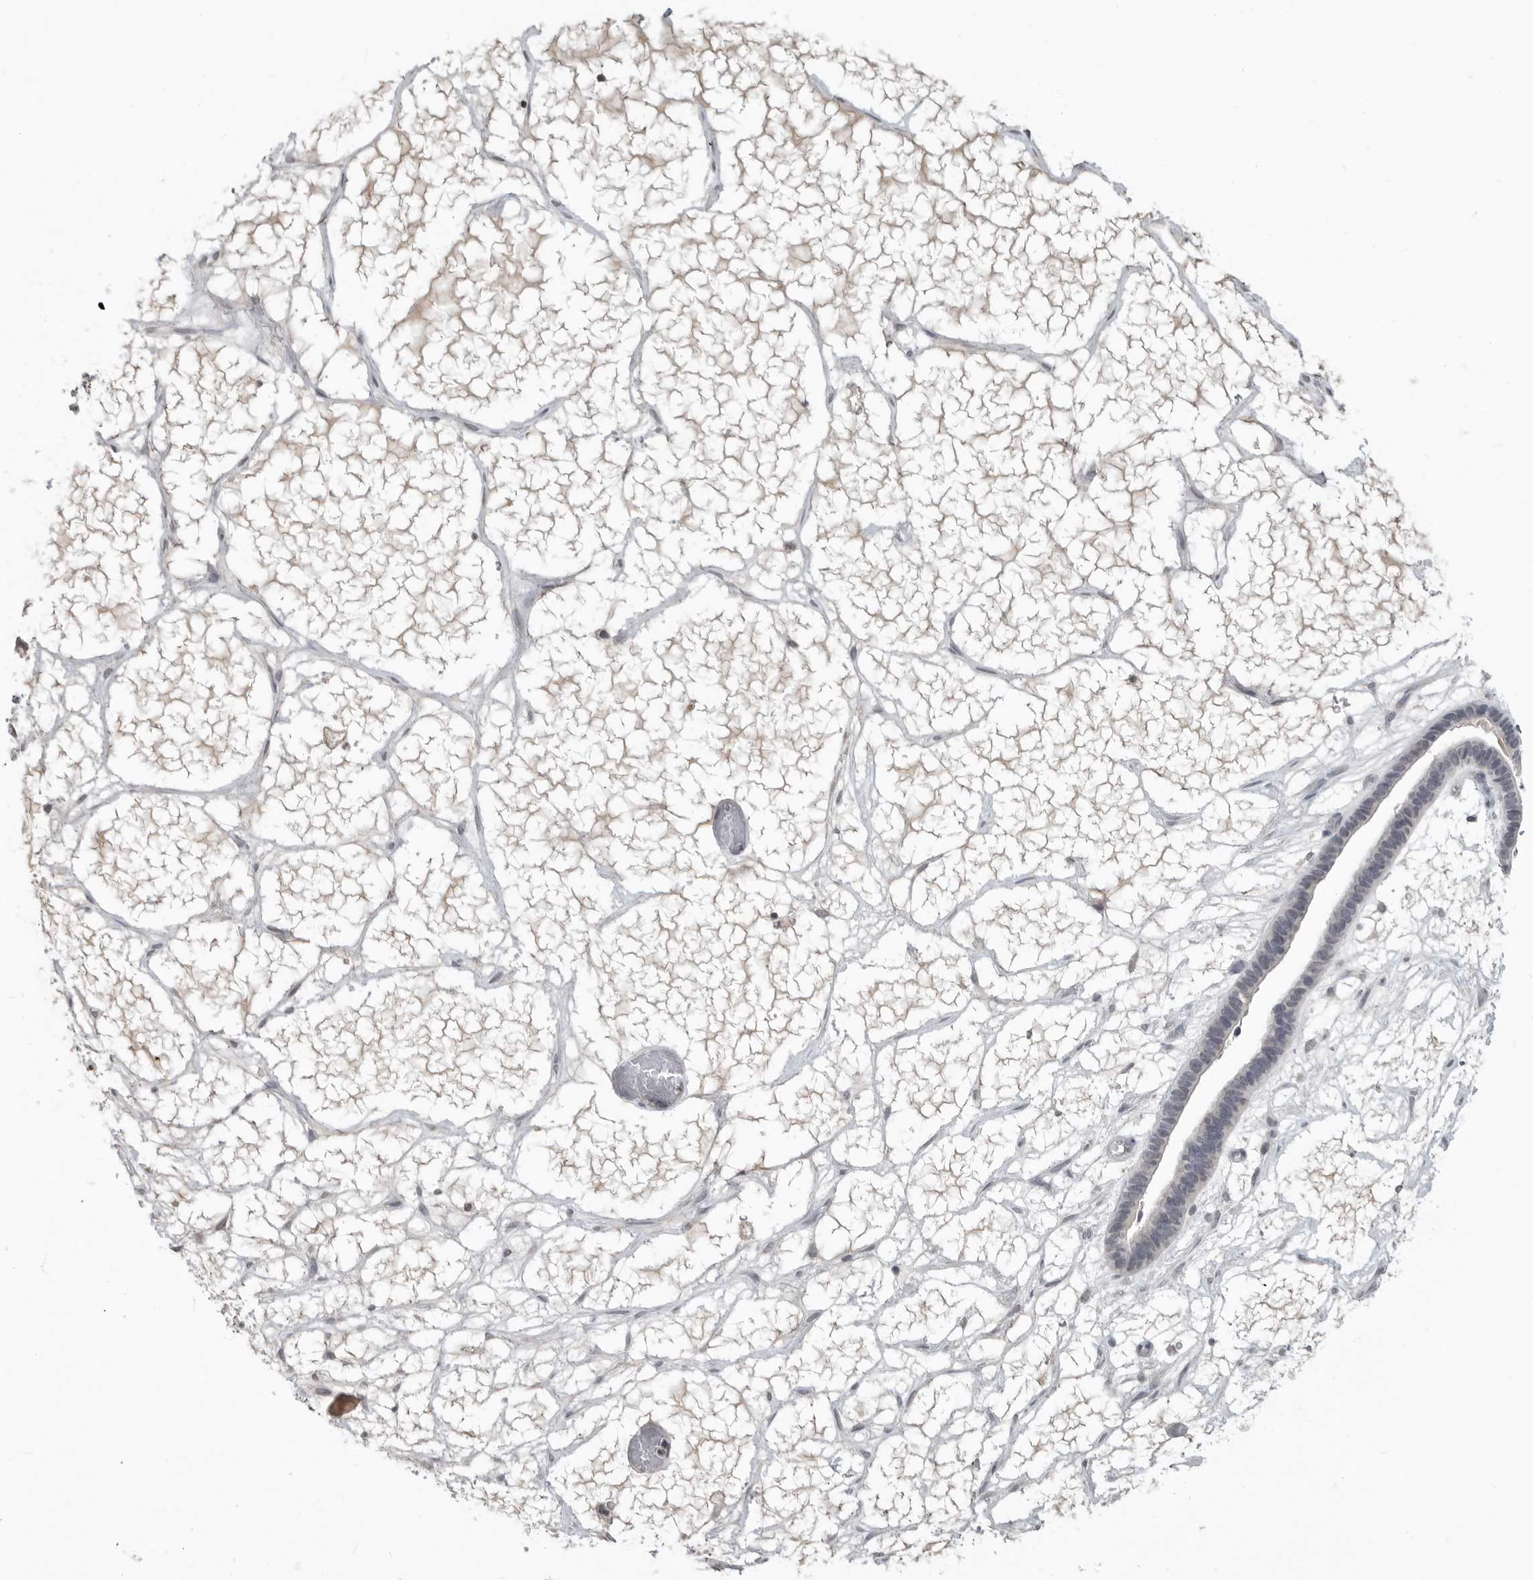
{"staining": {"intensity": "negative", "quantity": "none", "location": "none"}, "tissue": "ovarian cancer", "cell_type": "Tumor cells", "image_type": "cancer", "snomed": [{"axis": "morphology", "description": "Cystadenocarcinoma, serous, NOS"}, {"axis": "topography", "description": "Ovary"}], "caption": "IHC photomicrograph of serous cystadenocarcinoma (ovarian) stained for a protein (brown), which exhibits no positivity in tumor cells.", "gene": "FOXP3", "patient": {"sex": "female", "age": 56}}